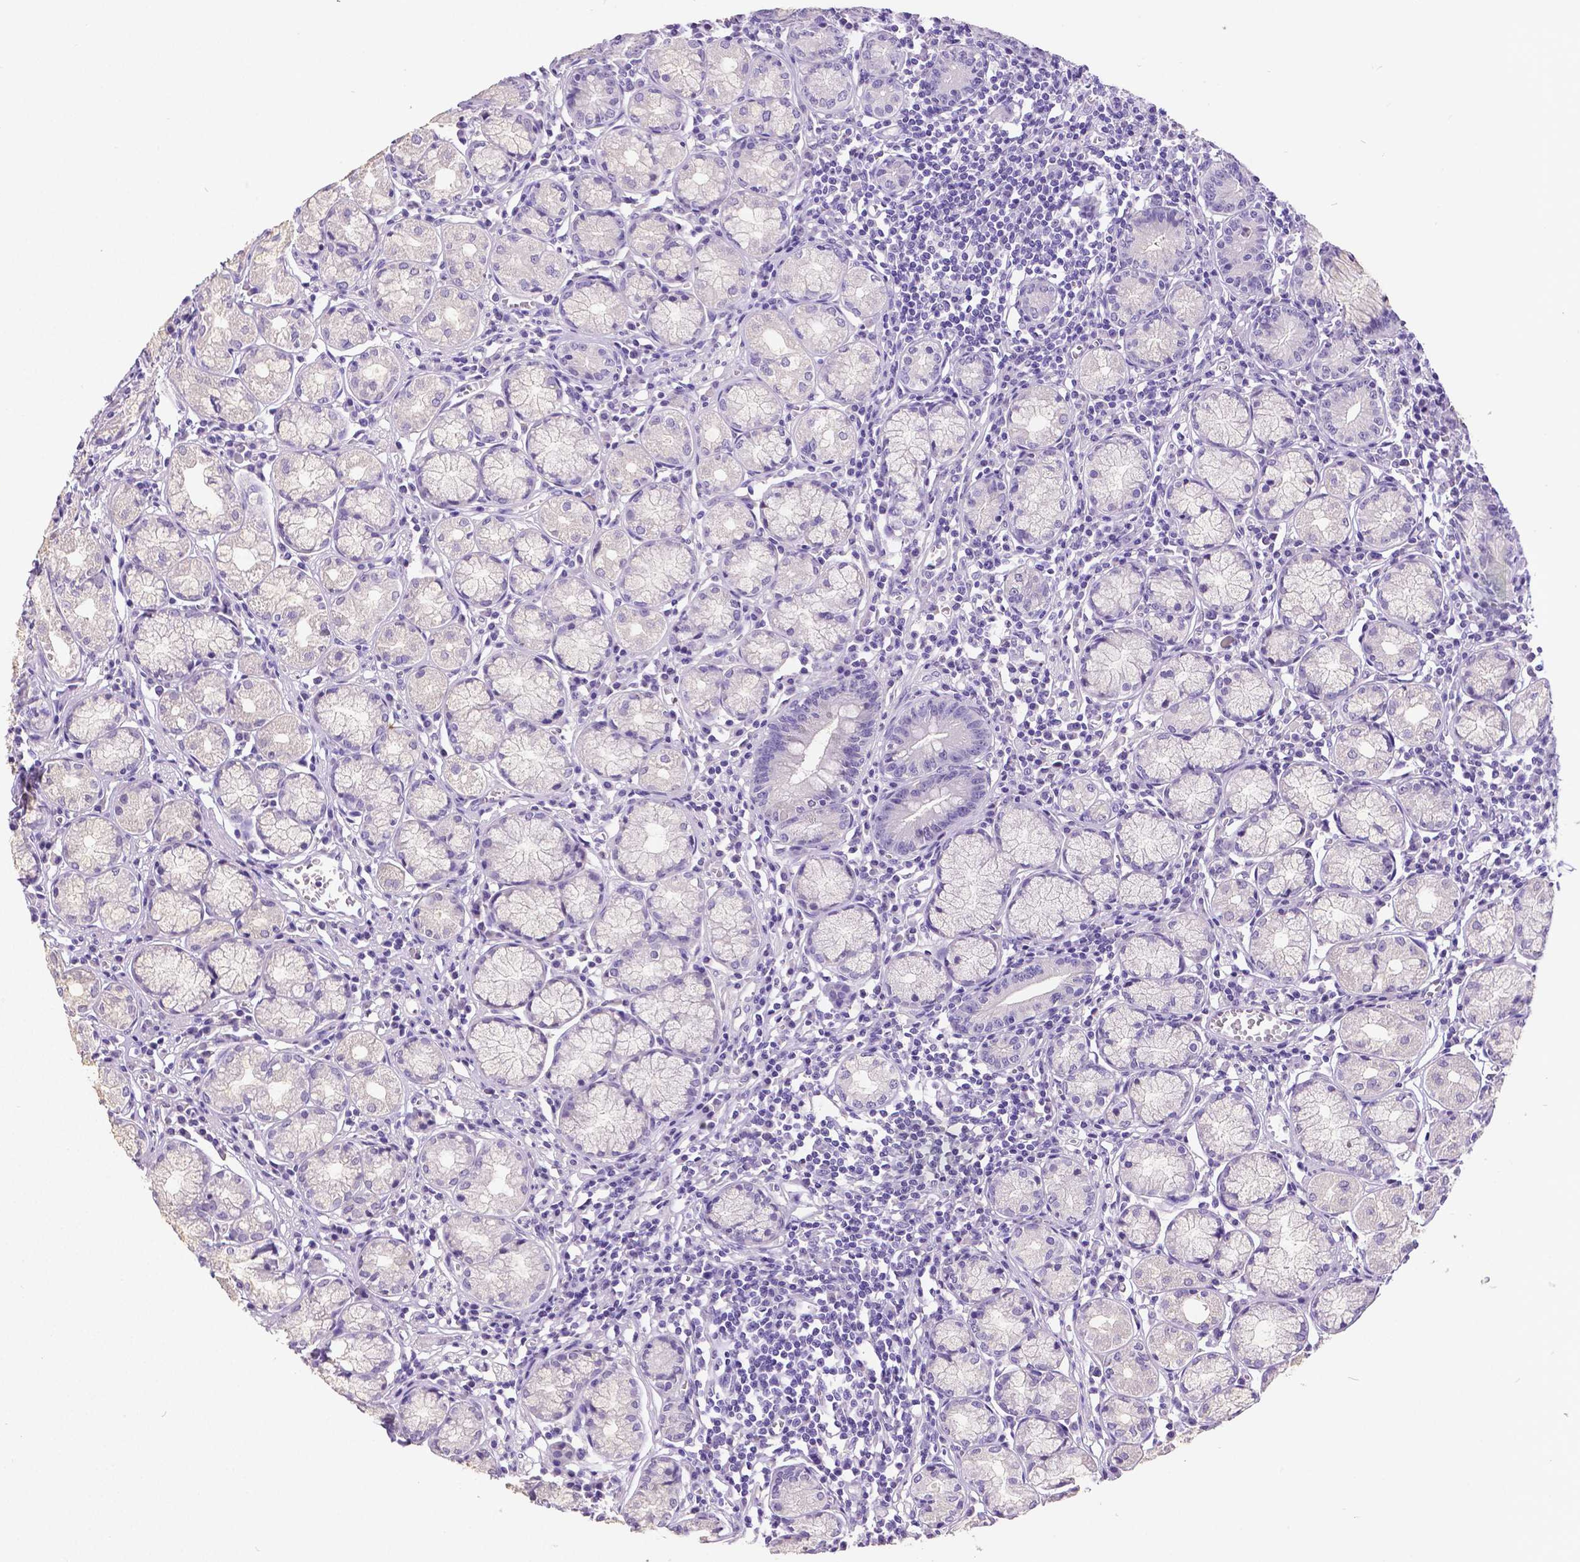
{"staining": {"intensity": "negative", "quantity": "none", "location": "none"}, "tissue": "stomach", "cell_type": "Glandular cells", "image_type": "normal", "snomed": [{"axis": "morphology", "description": "Normal tissue, NOS"}, {"axis": "topography", "description": "Stomach"}], "caption": "Glandular cells are negative for protein expression in benign human stomach.", "gene": "SATB2", "patient": {"sex": "male", "age": 55}}